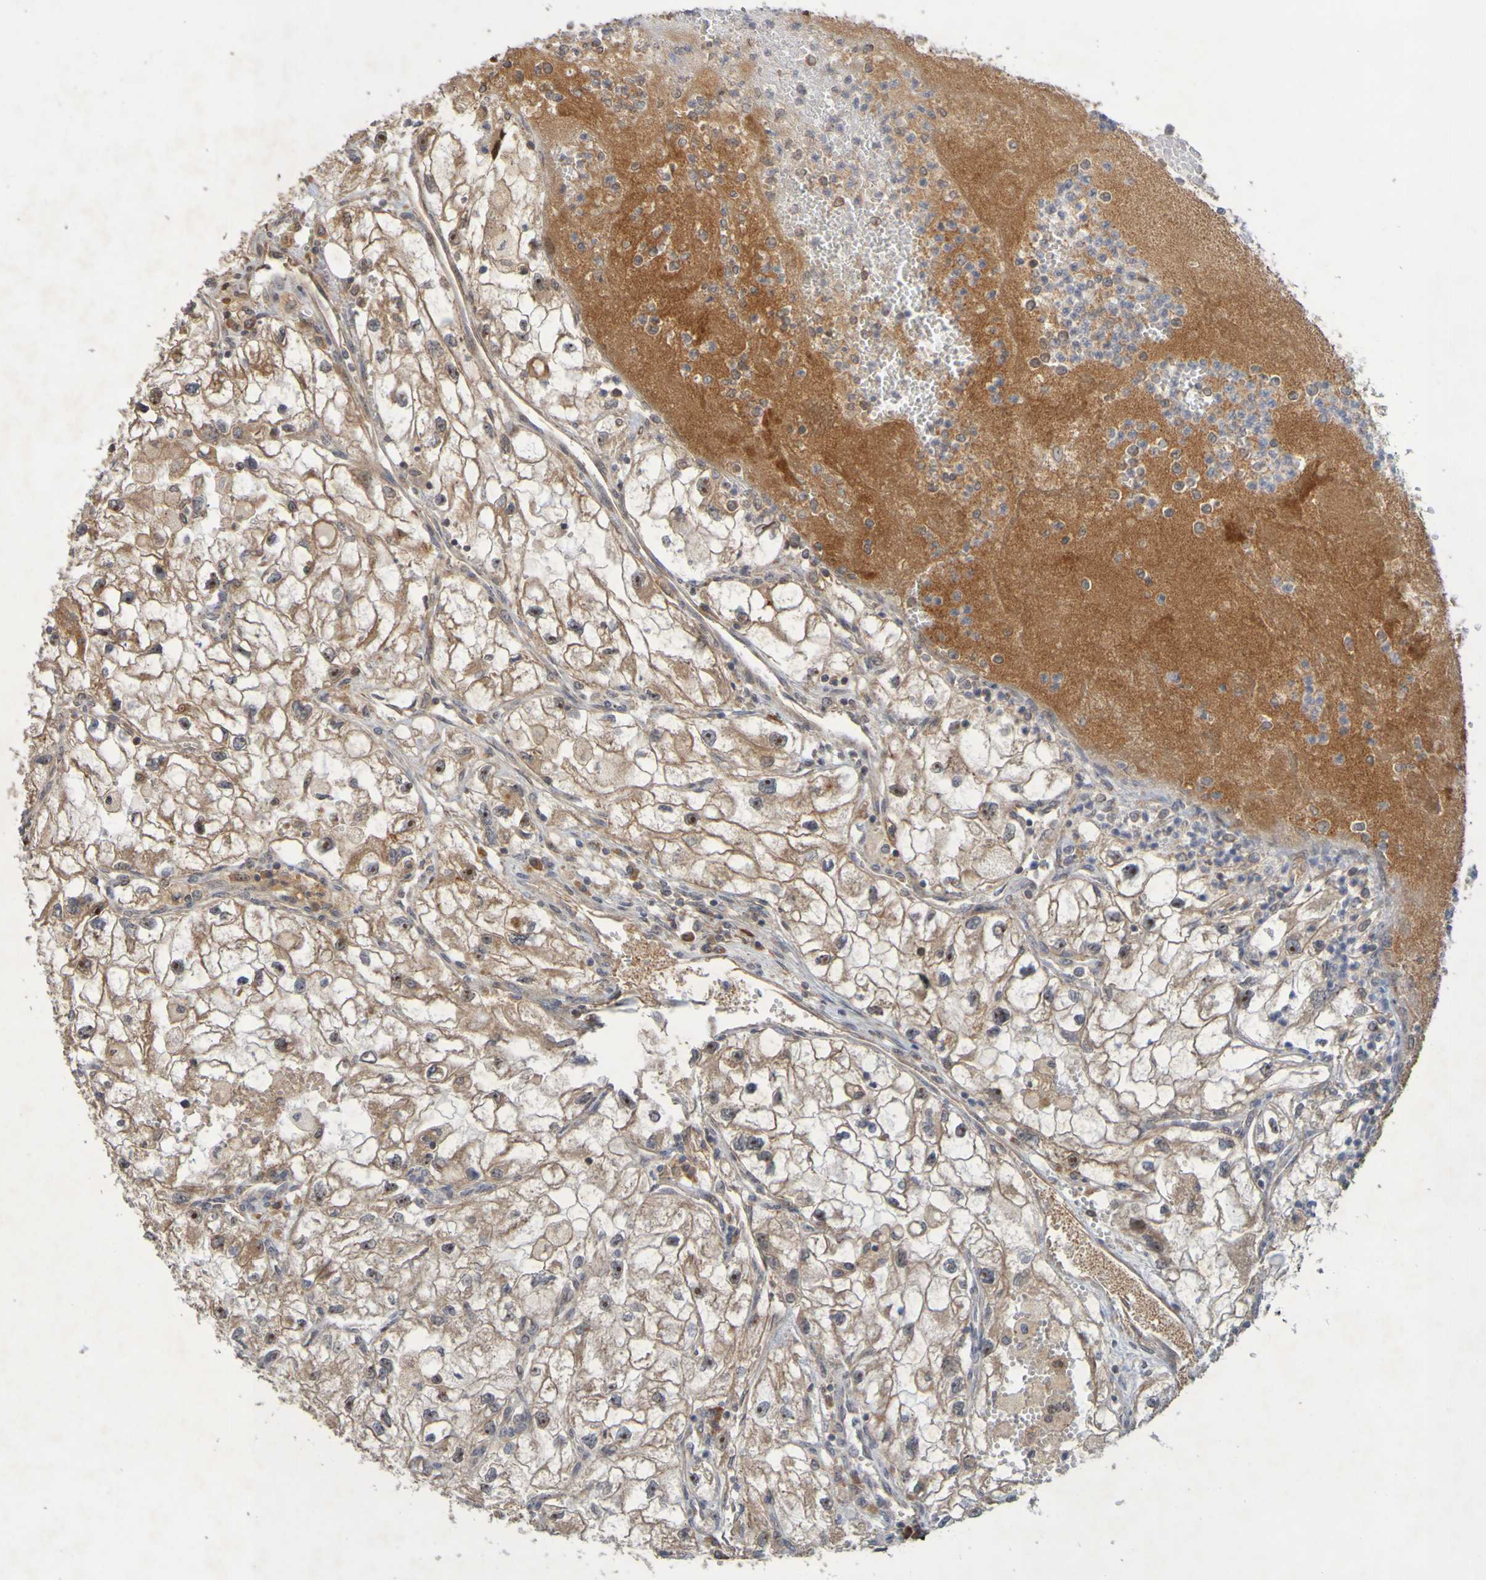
{"staining": {"intensity": "moderate", "quantity": ">75%", "location": "cytoplasmic/membranous"}, "tissue": "renal cancer", "cell_type": "Tumor cells", "image_type": "cancer", "snomed": [{"axis": "morphology", "description": "Adenocarcinoma, NOS"}, {"axis": "topography", "description": "Kidney"}], "caption": "A histopathology image of adenocarcinoma (renal) stained for a protein reveals moderate cytoplasmic/membranous brown staining in tumor cells. The staining was performed using DAB (3,3'-diaminobenzidine) to visualize the protein expression in brown, while the nuclei were stained in blue with hematoxylin (Magnification: 20x).", "gene": "TMBIM1", "patient": {"sex": "female", "age": 70}}